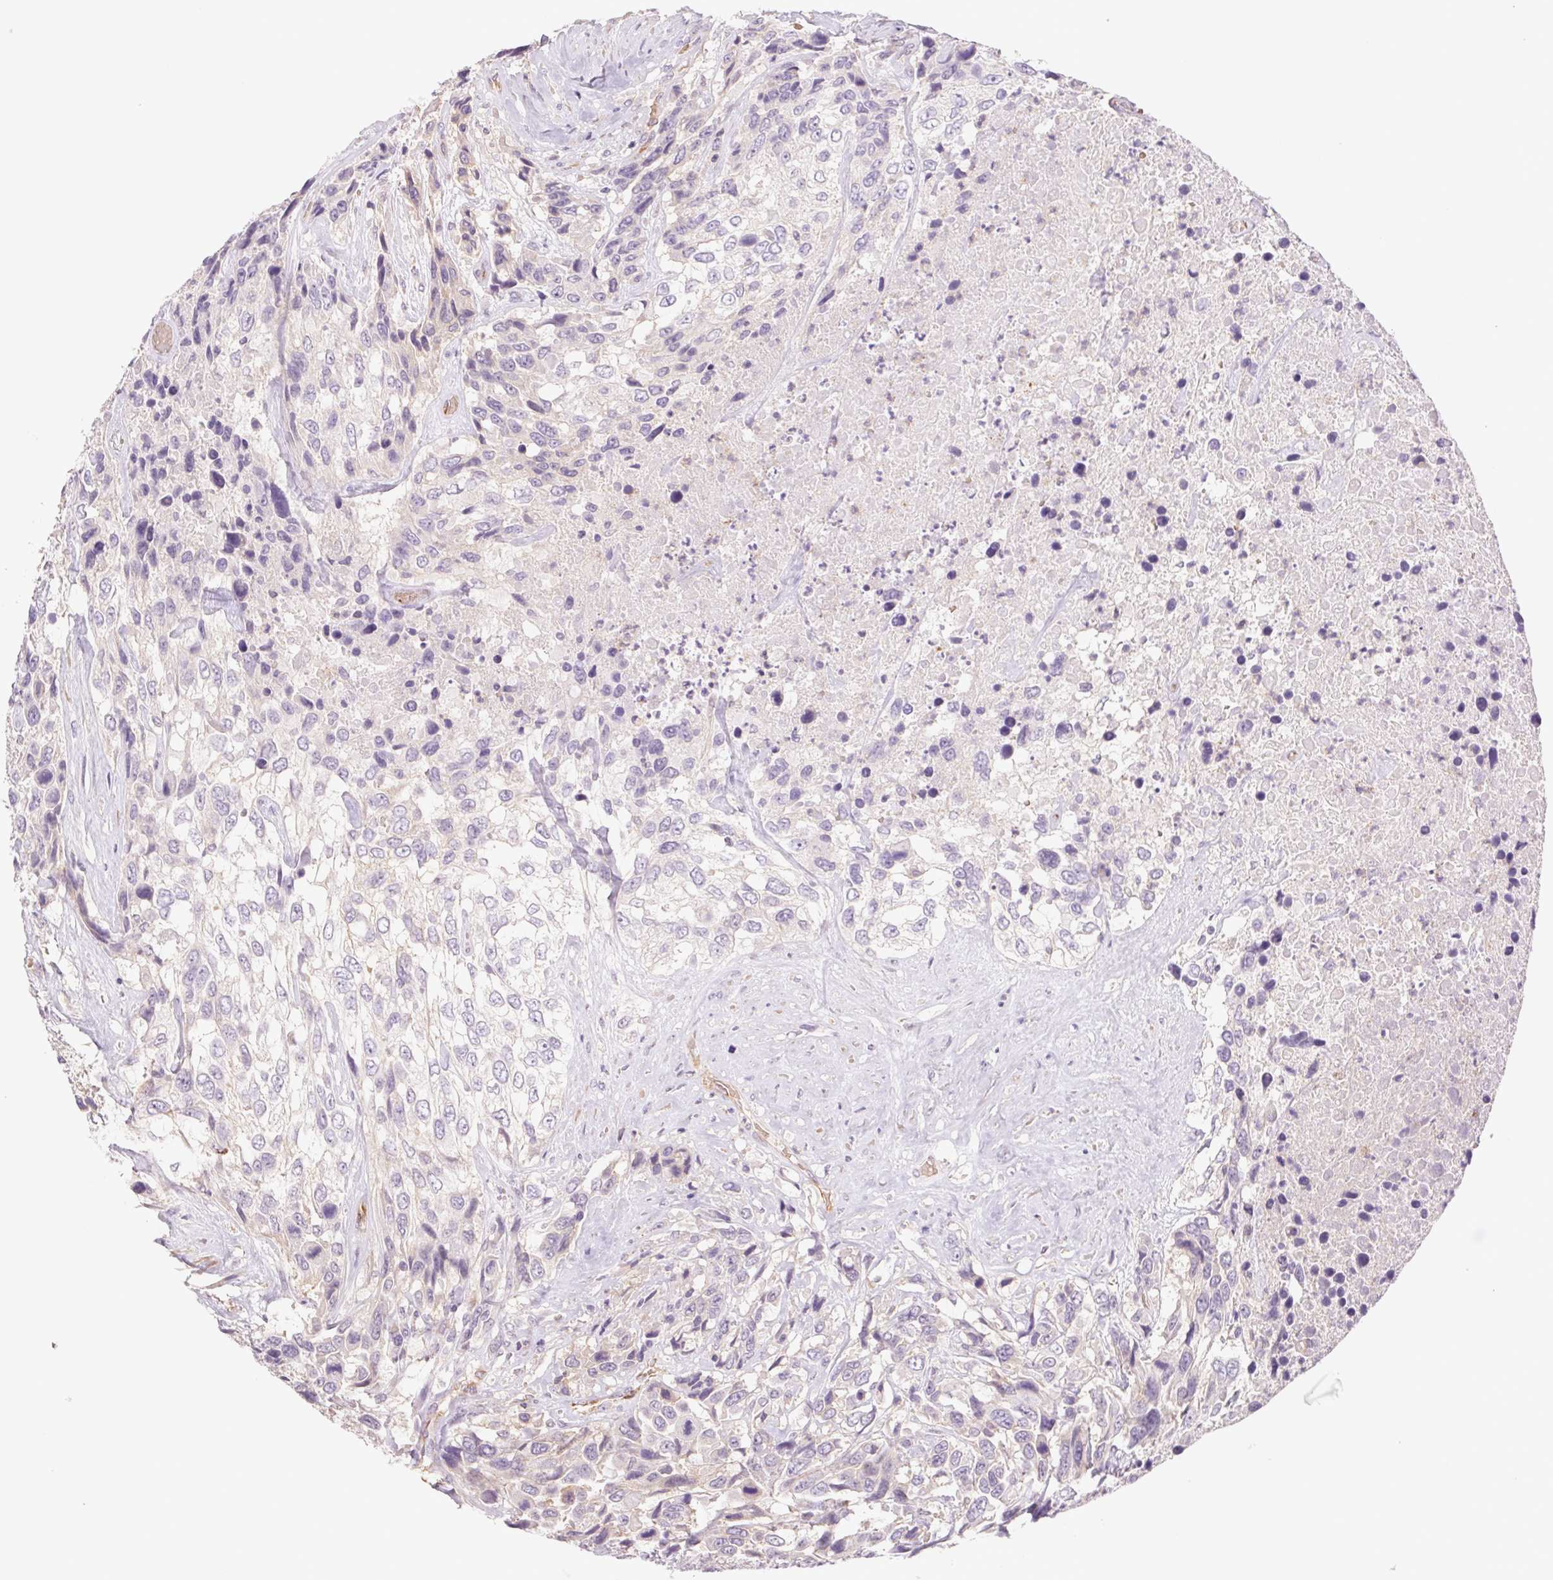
{"staining": {"intensity": "negative", "quantity": "none", "location": "none"}, "tissue": "urothelial cancer", "cell_type": "Tumor cells", "image_type": "cancer", "snomed": [{"axis": "morphology", "description": "Urothelial carcinoma, High grade"}, {"axis": "topography", "description": "Urinary bladder"}], "caption": "Immunohistochemistry (IHC) of urothelial cancer displays no staining in tumor cells.", "gene": "IGFL3", "patient": {"sex": "female", "age": 70}}